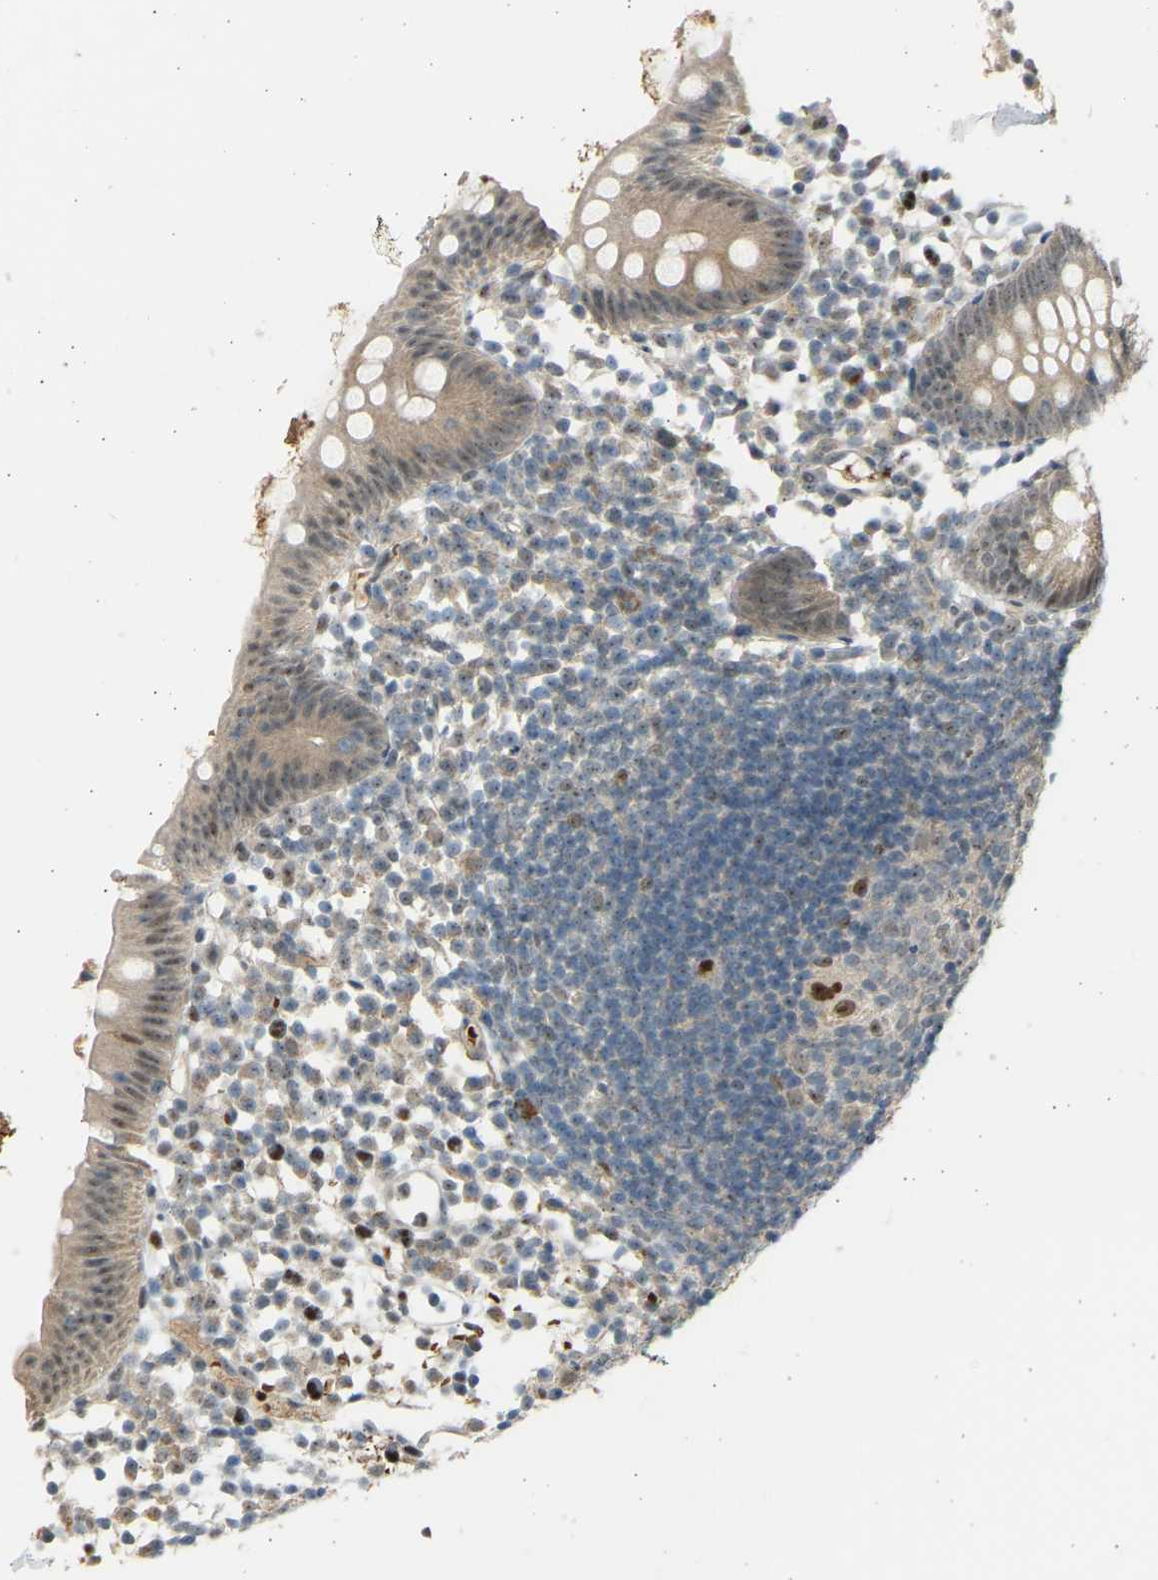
{"staining": {"intensity": "weak", "quantity": ">75%", "location": "cytoplasmic/membranous,nuclear"}, "tissue": "appendix", "cell_type": "Glandular cells", "image_type": "normal", "snomed": [{"axis": "morphology", "description": "Normal tissue, NOS"}, {"axis": "topography", "description": "Appendix"}], "caption": "Immunohistochemistry (IHC) image of unremarkable appendix stained for a protein (brown), which demonstrates low levels of weak cytoplasmic/membranous,nuclear positivity in about >75% of glandular cells.", "gene": "BIRC2", "patient": {"sex": "female", "age": 20}}